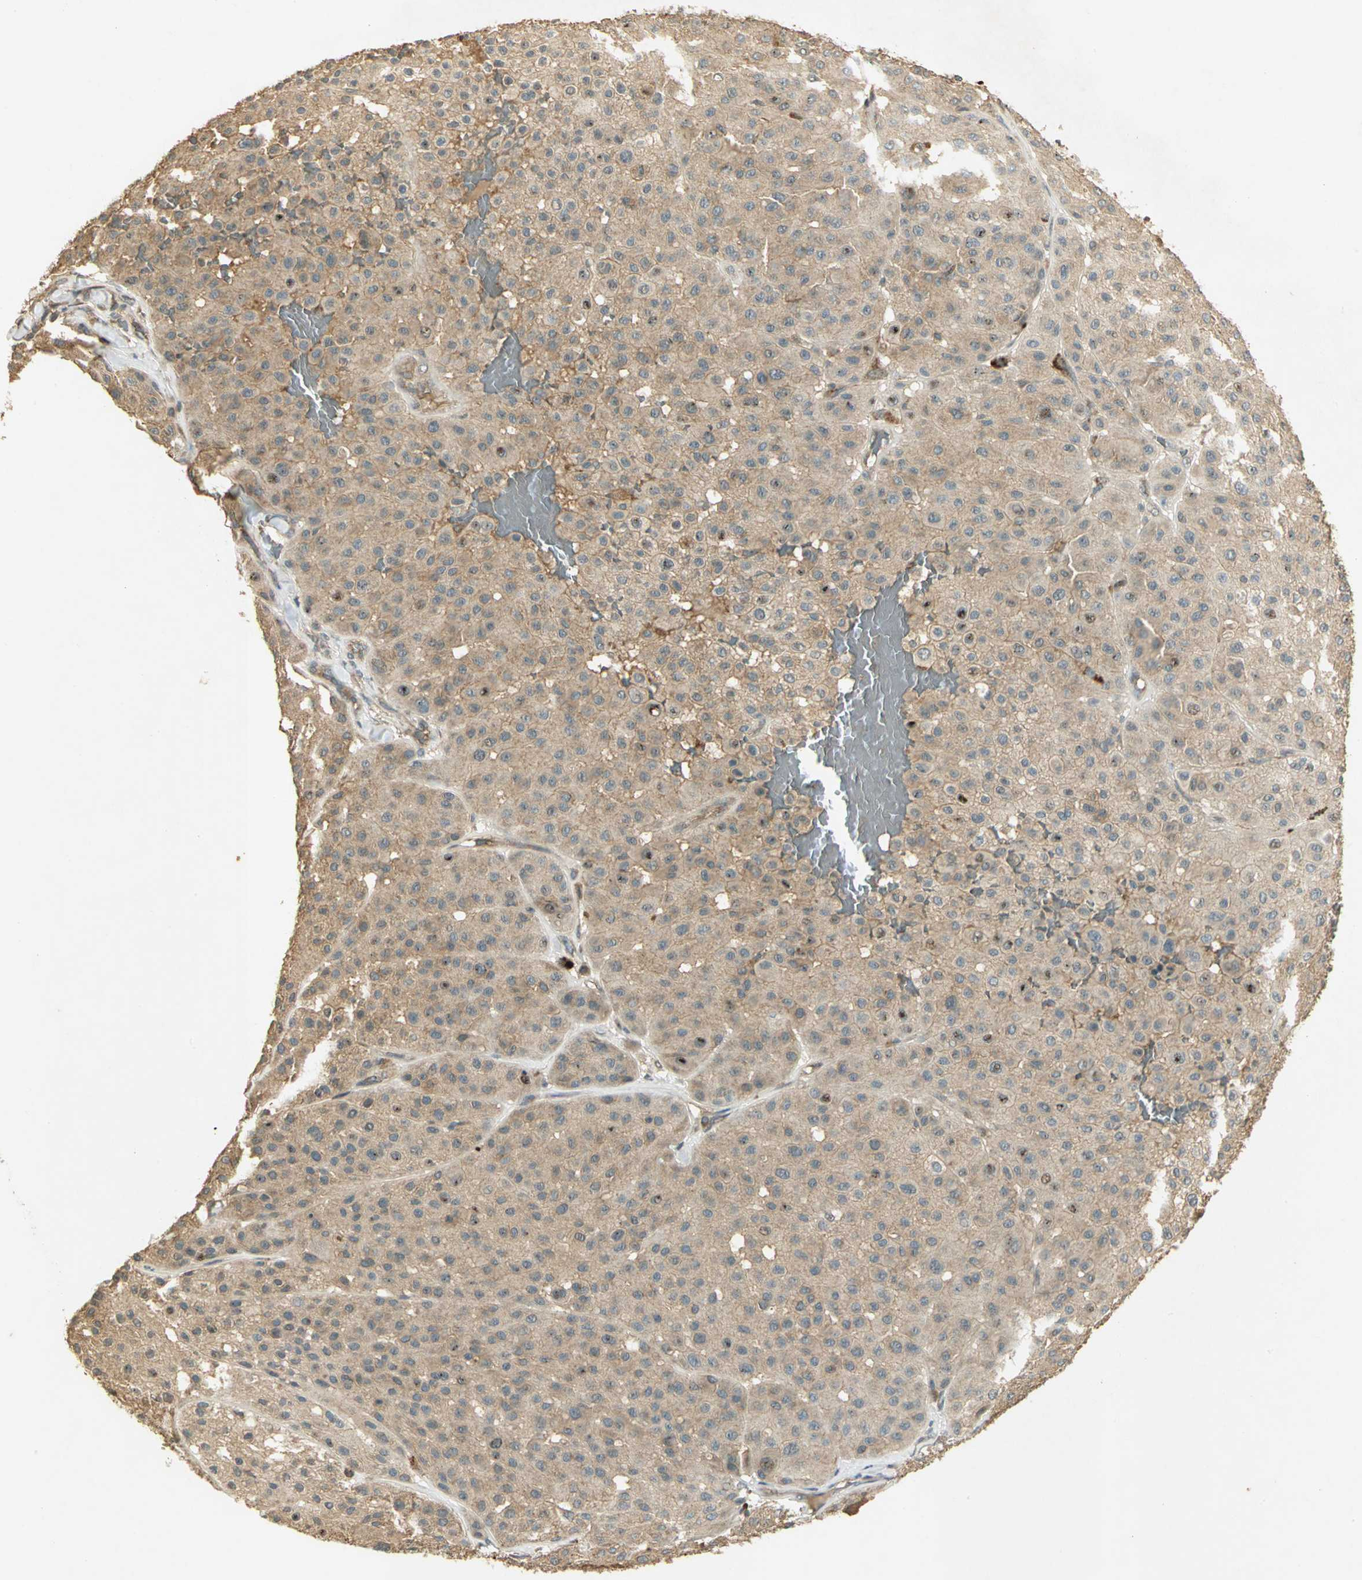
{"staining": {"intensity": "weak", "quantity": ">75%", "location": "cytoplasmic/membranous"}, "tissue": "melanoma", "cell_type": "Tumor cells", "image_type": "cancer", "snomed": [{"axis": "morphology", "description": "Normal tissue, NOS"}, {"axis": "morphology", "description": "Malignant melanoma, Metastatic site"}, {"axis": "topography", "description": "Skin"}], "caption": "Human melanoma stained with a brown dye displays weak cytoplasmic/membranous positive staining in approximately >75% of tumor cells.", "gene": "KEAP1", "patient": {"sex": "male", "age": 41}}